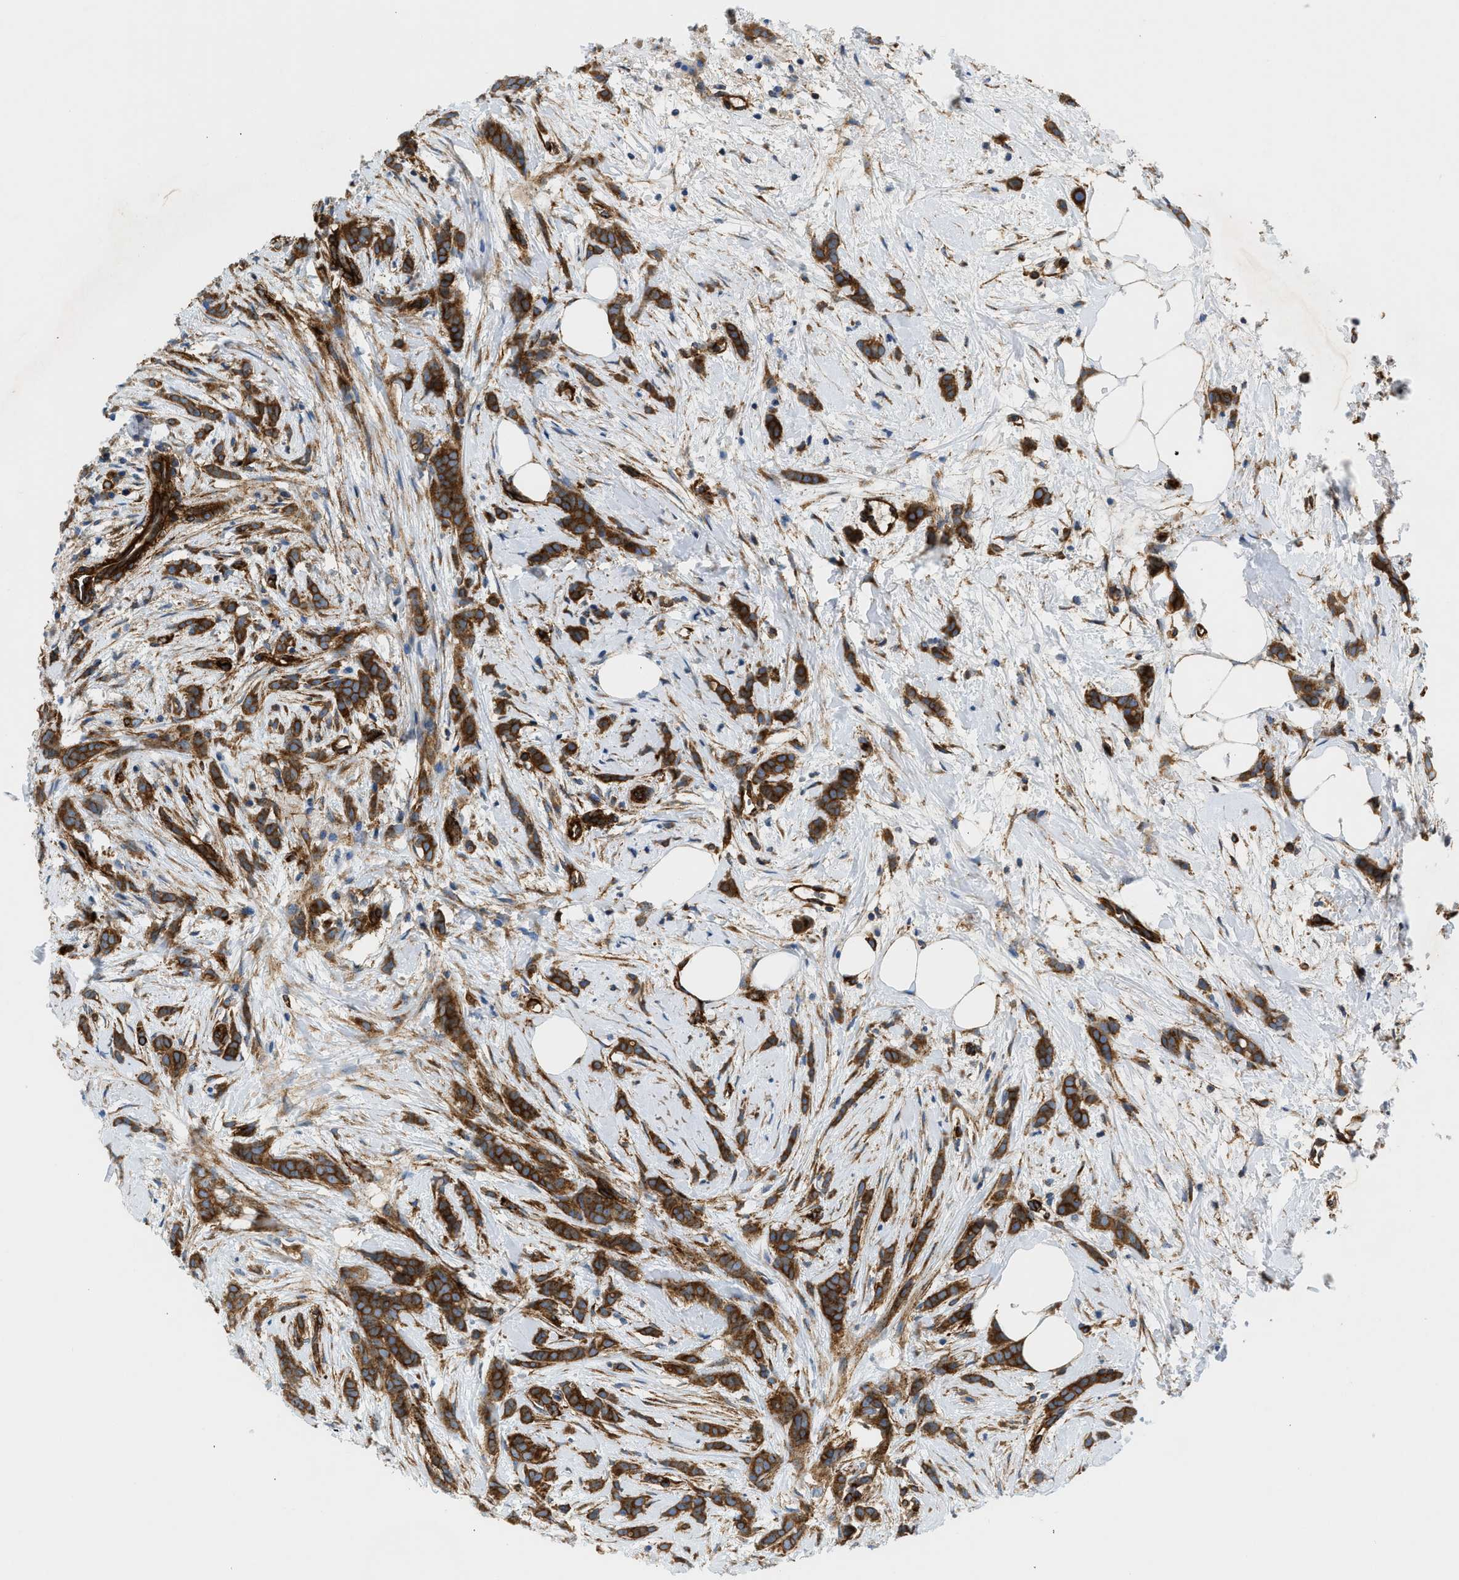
{"staining": {"intensity": "strong", "quantity": ">75%", "location": "cytoplasmic/membranous"}, "tissue": "breast cancer", "cell_type": "Tumor cells", "image_type": "cancer", "snomed": [{"axis": "morphology", "description": "Lobular carcinoma, in situ"}, {"axis": "morphology", "description": "Lobular carcinoma"}, {"axis": "topography", "description": "Breast"}], "caption": "DAB (3,3'-diaminobenzidine) immunohistochemical staining of breast cancer (lobular carcinoma in situ) demonstrates strong cytoplasmic/membranous protein expression in approximately >75% of tumor cells. Using DAB (brown) and hematoxylin (blue) stains, captured at high magnification using brightfield microscopy.", "gene": "HIP1", "patient": {"sex": "female", "age": 41}}